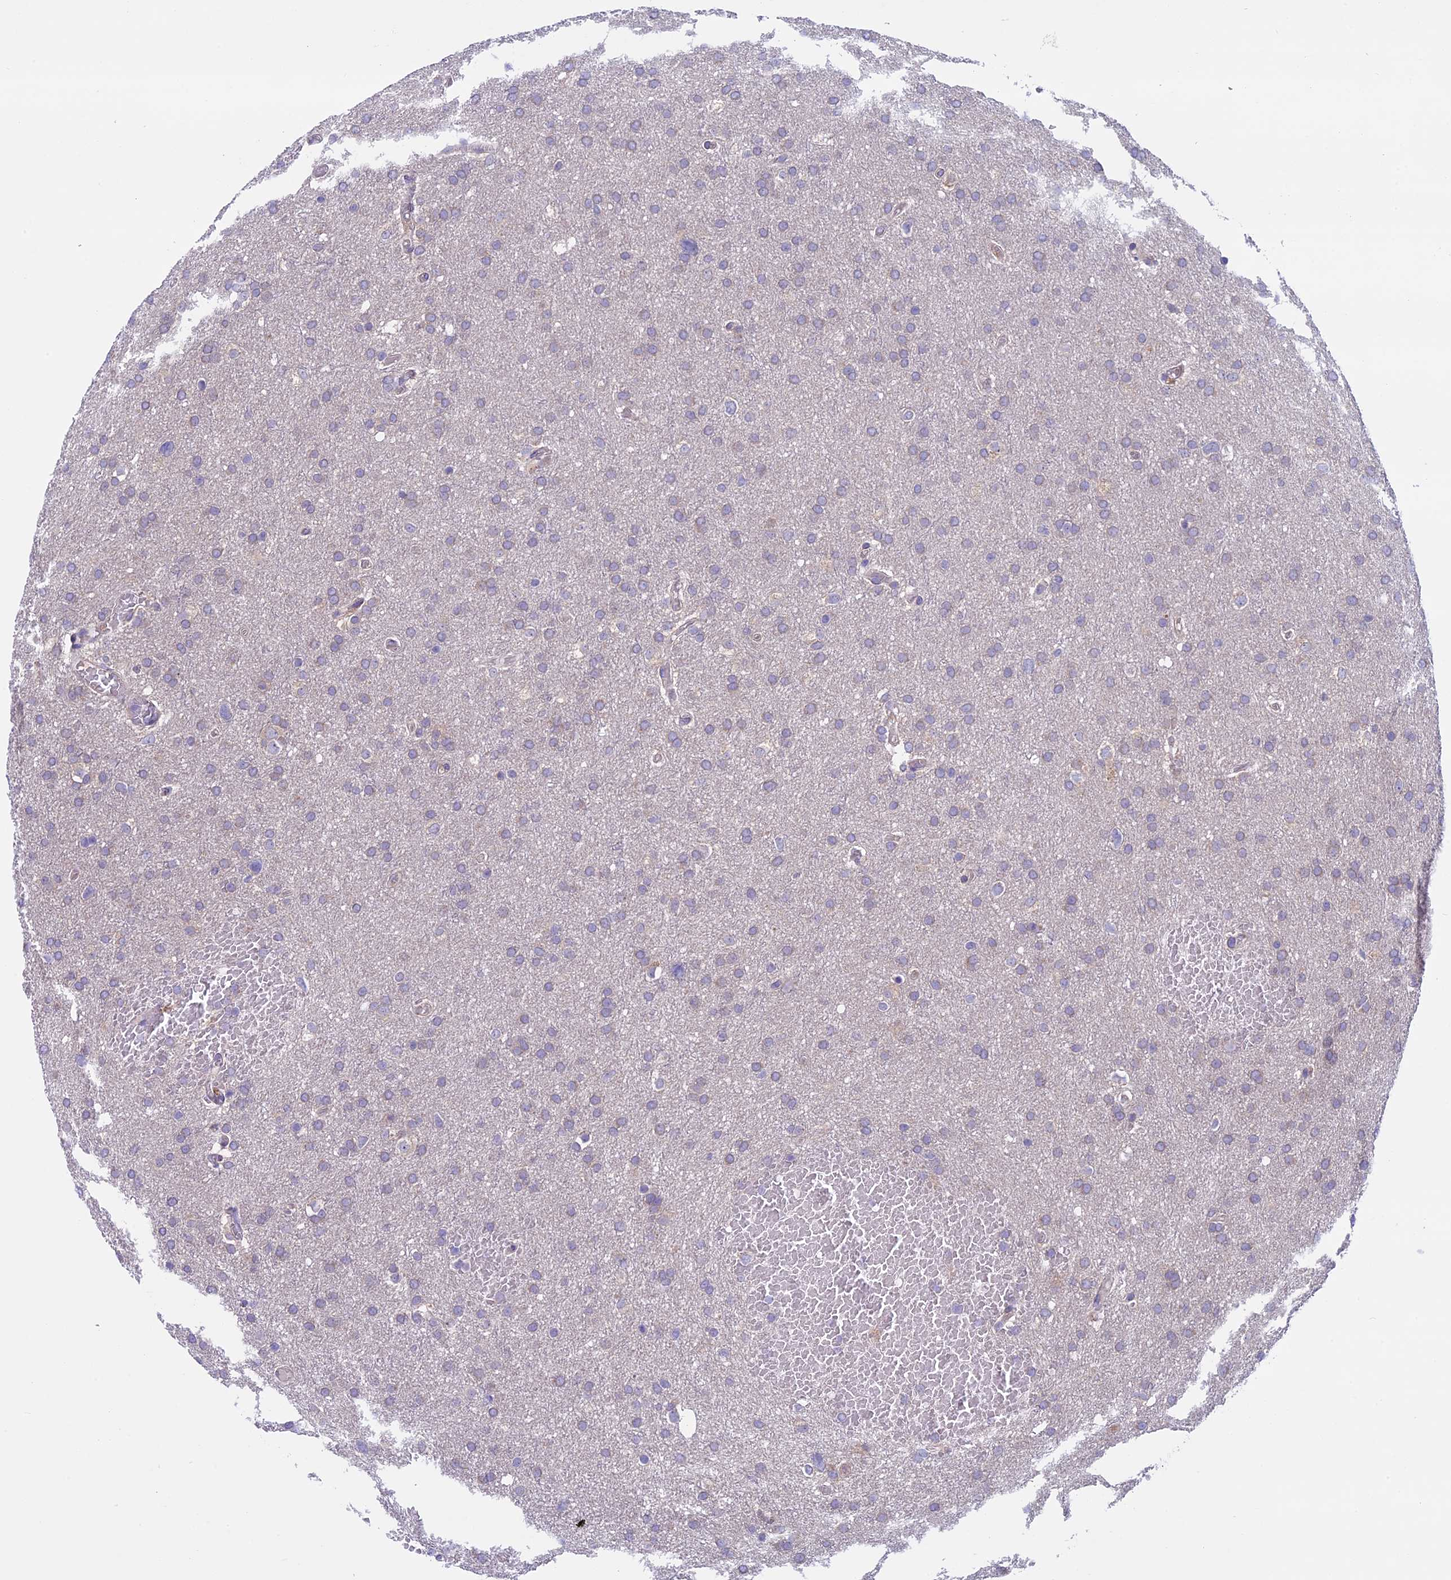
{"staining": {"intensity": "negative", "quantity": "none", "location": "none"}, "tissue": "glioma", "cell_type": "Tumor cells", "image_type": "cancer", "snomed": [{"axis": "morphology", "description": "Glioma, malignant, High grade"}, {"axis": "topography", "description": "Cerebral cortex"}], "caption": "A high-resolution micrograph shows immunohistochemistry staining of glioma, which demonstrates no significant positivity in tumor cells. Nuclei are stained in blue.", "gene": "DCTN5", "patient": {"sex": "female", "age": 36}}